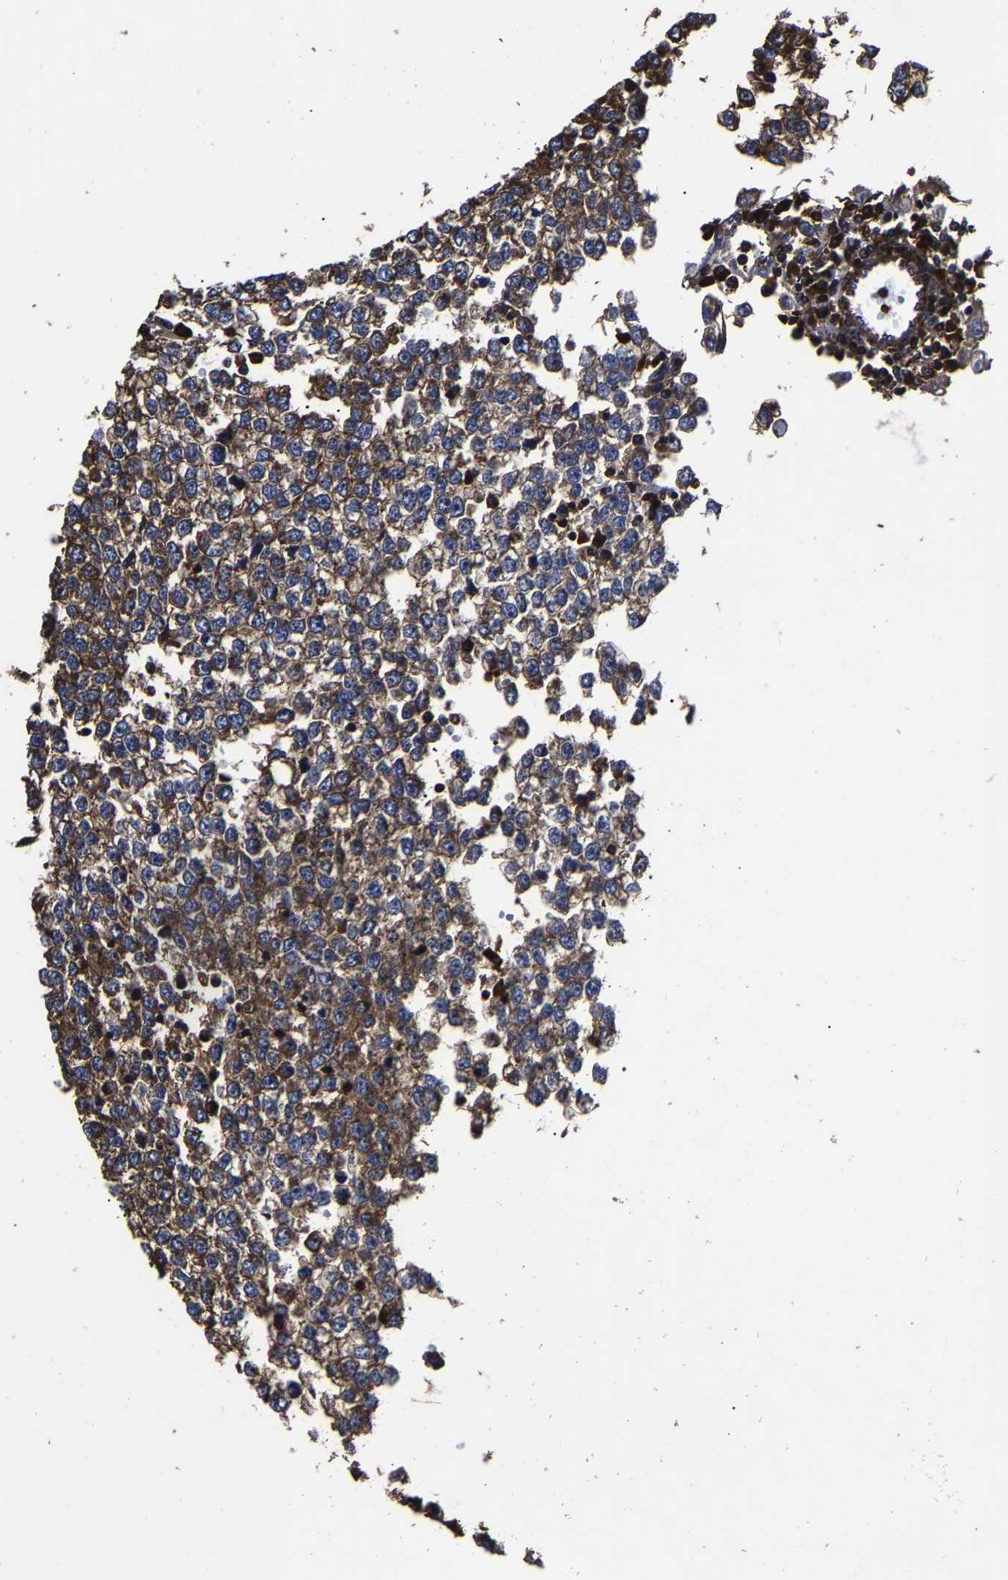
{"staining": {"intensity": "strong", "quantity": ">75%", "location": "cytoplasmic/membranous"}, "tissue": "testis cancer", "cell_type": "Tumor cells", "image_type": "cancer", "snomed": [{"axis": "morphology", "description": "Seminoma, NOS"}, {"axis": "topography", "description": "Testis"}], "caption": "There is high levels of strong cytoplasmic/membranous positivity in tumor cells of seminoma (testis), as demonstrated by immunohistochemical staining (brown color).", "gene": "SSH3", "patient": {"sex": "male", "age": 65}}